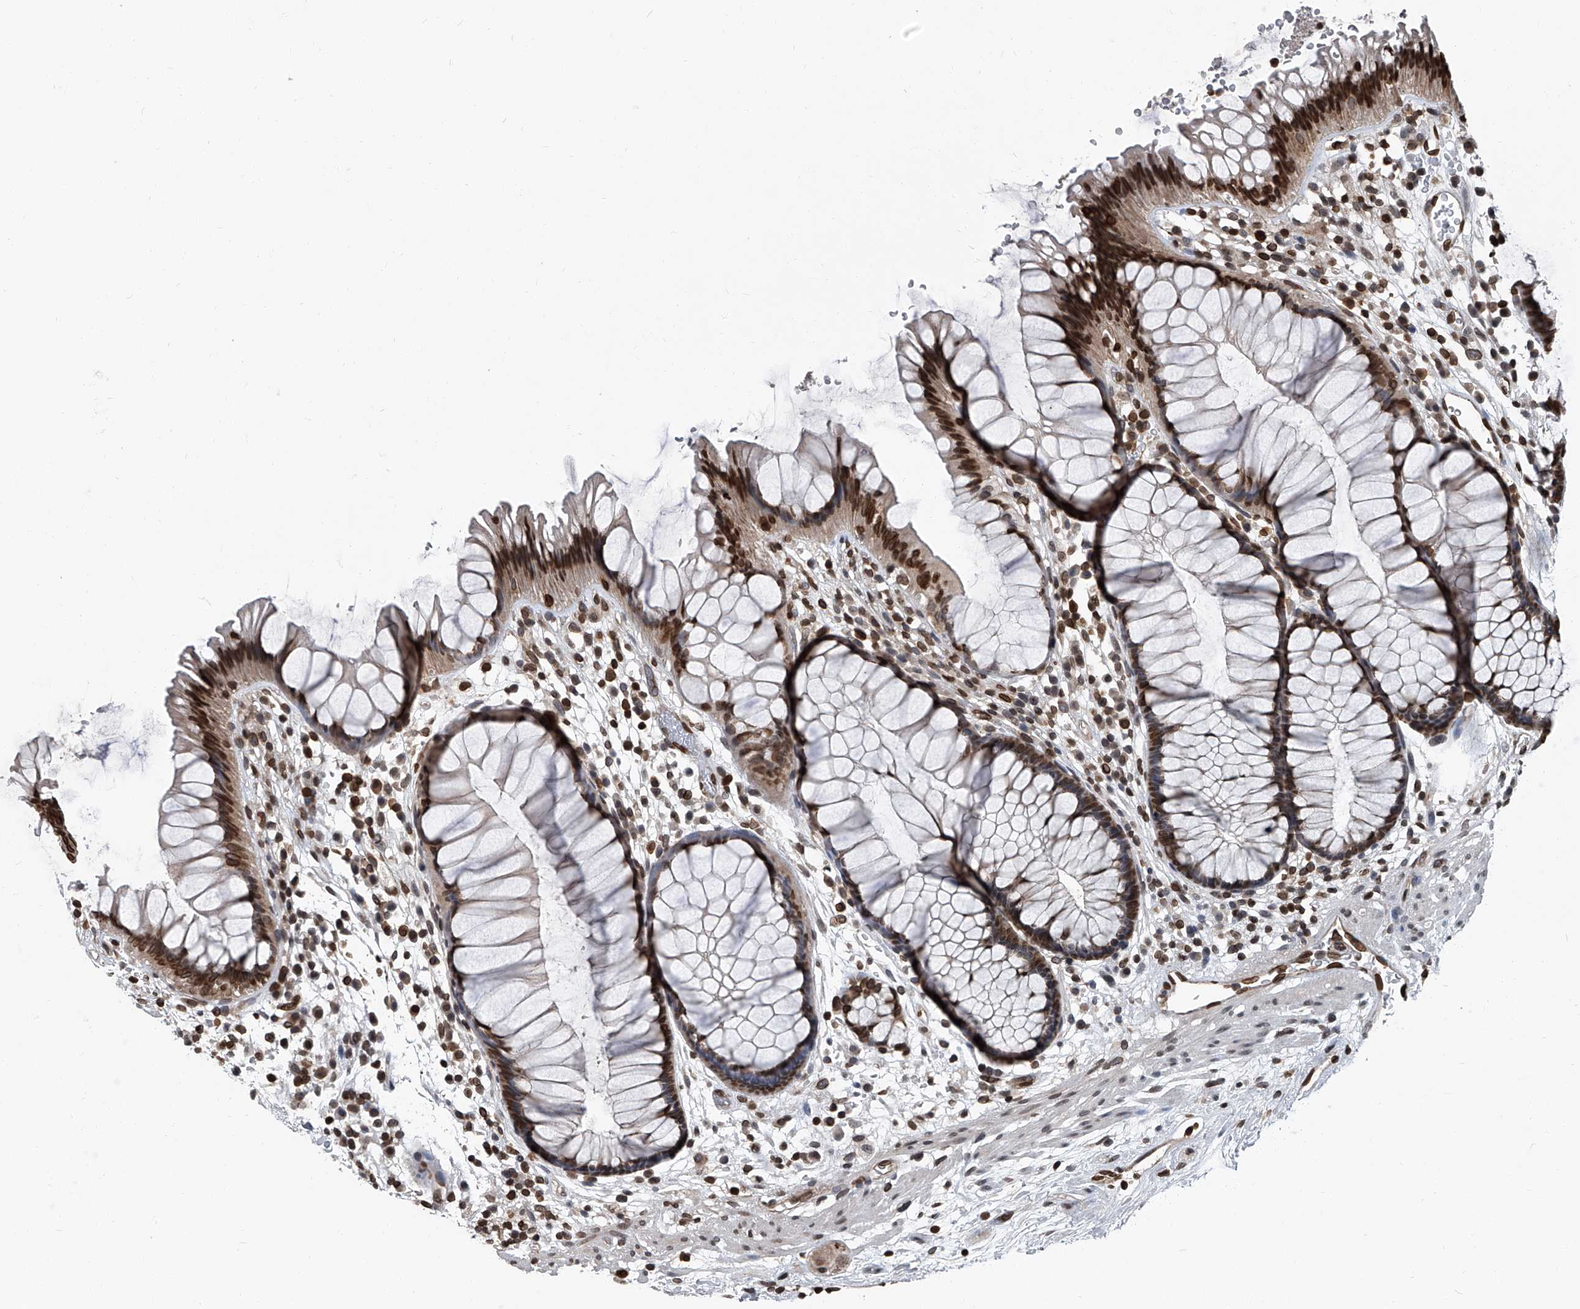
{"staining": {"intensity": "moderate", "quantity": ">75%", "location": "cytoplasmic/membranous,nuclear"}, "tissue": "rectum", "cell_type": "Glandular cells", "image_type": "normal", "snomed": [{"axis": "morphology", "description": "Normal tissue, NOS"}, {"axis": "topography", "description": "Rectum"}], "caption": "Immunohistochemistry image of benign rectum: rectum stained using IHC demonstrates medium levels of moderate protein expression localized specifically in the cytoplasmic/membranous,nuclear of glandular cells, appearing as a cytoplasmic/membranous,nuclear brown color.", "gene": "PHF20", "patient": {"sex": "male", "age": 51}}